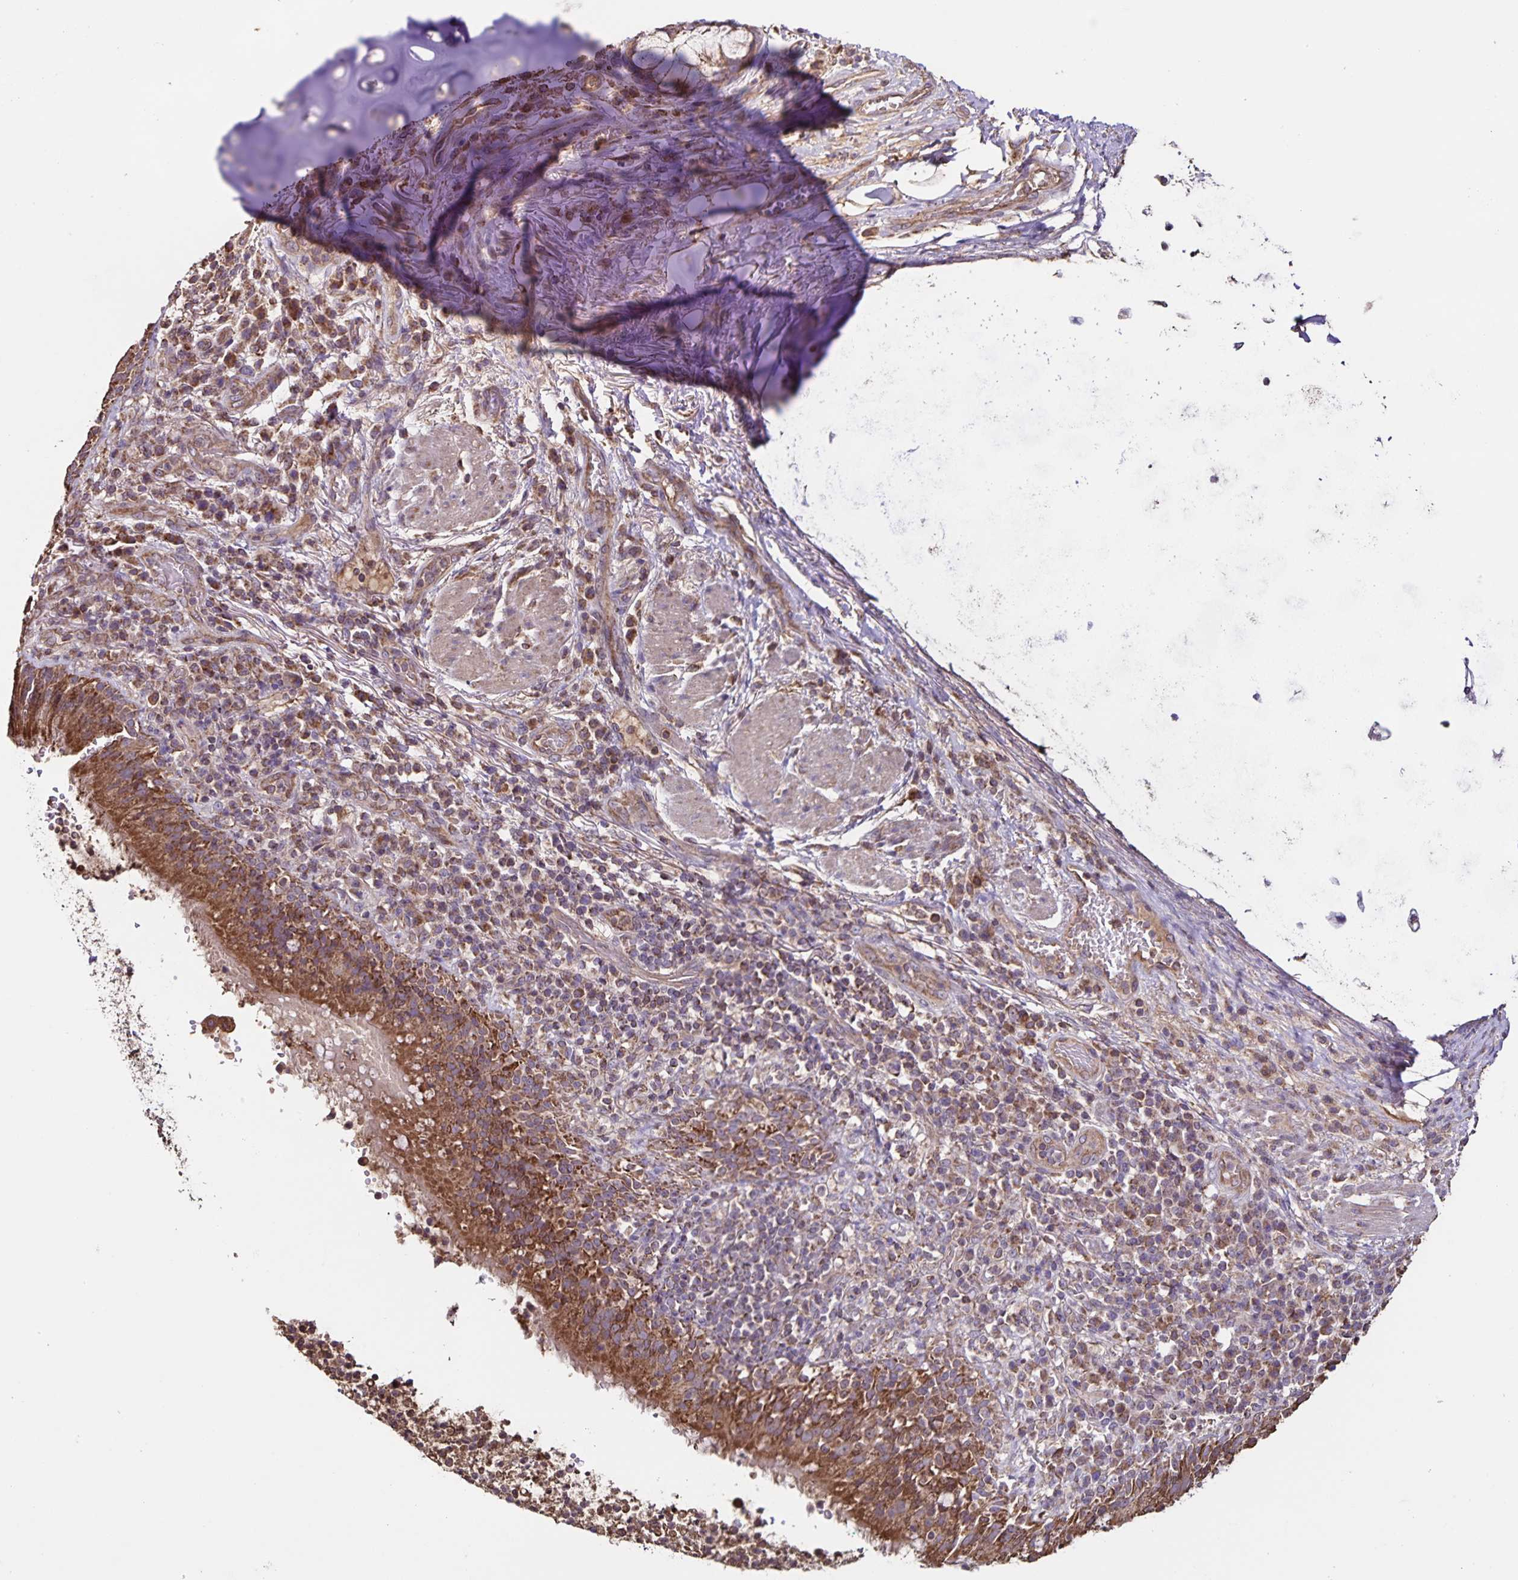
{"staining": {"intensity": "moderate", "quantity": ">75%", "location": "cytoplasmic/membranous"}, "tissue": "bronchus", "cell_type": "Respiratory epithelial cells", "image_type": "normal", "snomed": [{"axis": "morphology", "description": "Normal tissue, NOS"}, {"axis": "topography", "description": "Lymph node"}, {"axis": "topography", "description": "Bronchus"}], "caption": "IHC of unremarkable bronchus shows medium levels of moderate cytoplasmic/membranous staining in approximately >75% of respiratory epithelial cells.", "gene": "MAN1A1", "patient": {"sex": "male", "age": 56}}